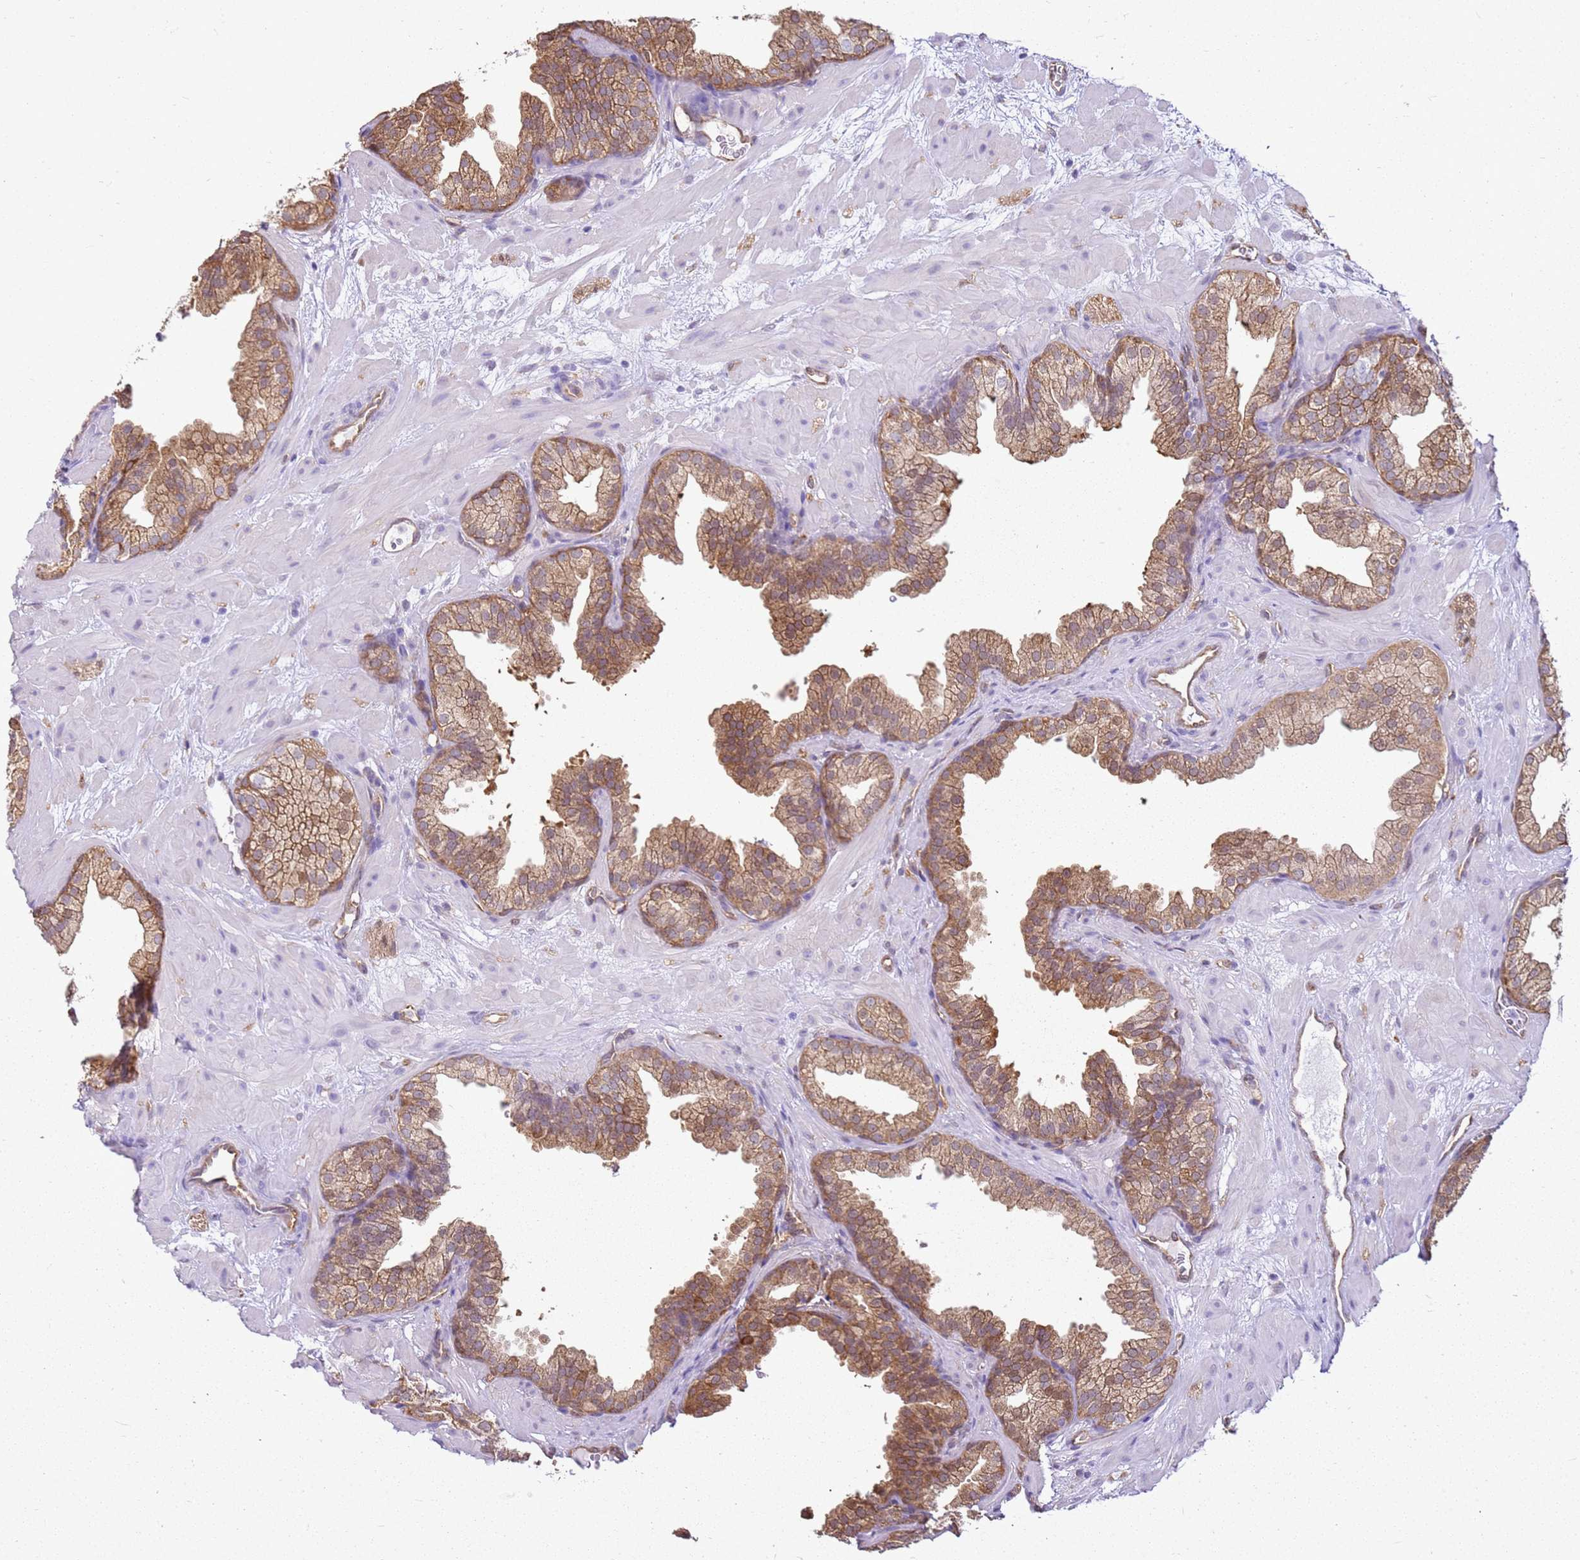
{"staining": {"intensity": "moderate", "quantity": ">75%", "location": "cytoplasmic/membranous"}, "tissue": "prostate", "cell_type": "Glandular cells", "image_type": "normal", "snomed": [{"axis": "morphology", "description": "Normal tissue, NOS"}, {"axis": "topography", "description": "Prostate"}], "caption": "Unremarkable prostate shows moderate cytoplasmic/membranous positivity in approximately >75% of glandular cells, visualized by immunohistochemistry.", "gene": "YWHAE", "patient": {"sex": "male", "age": 37}}